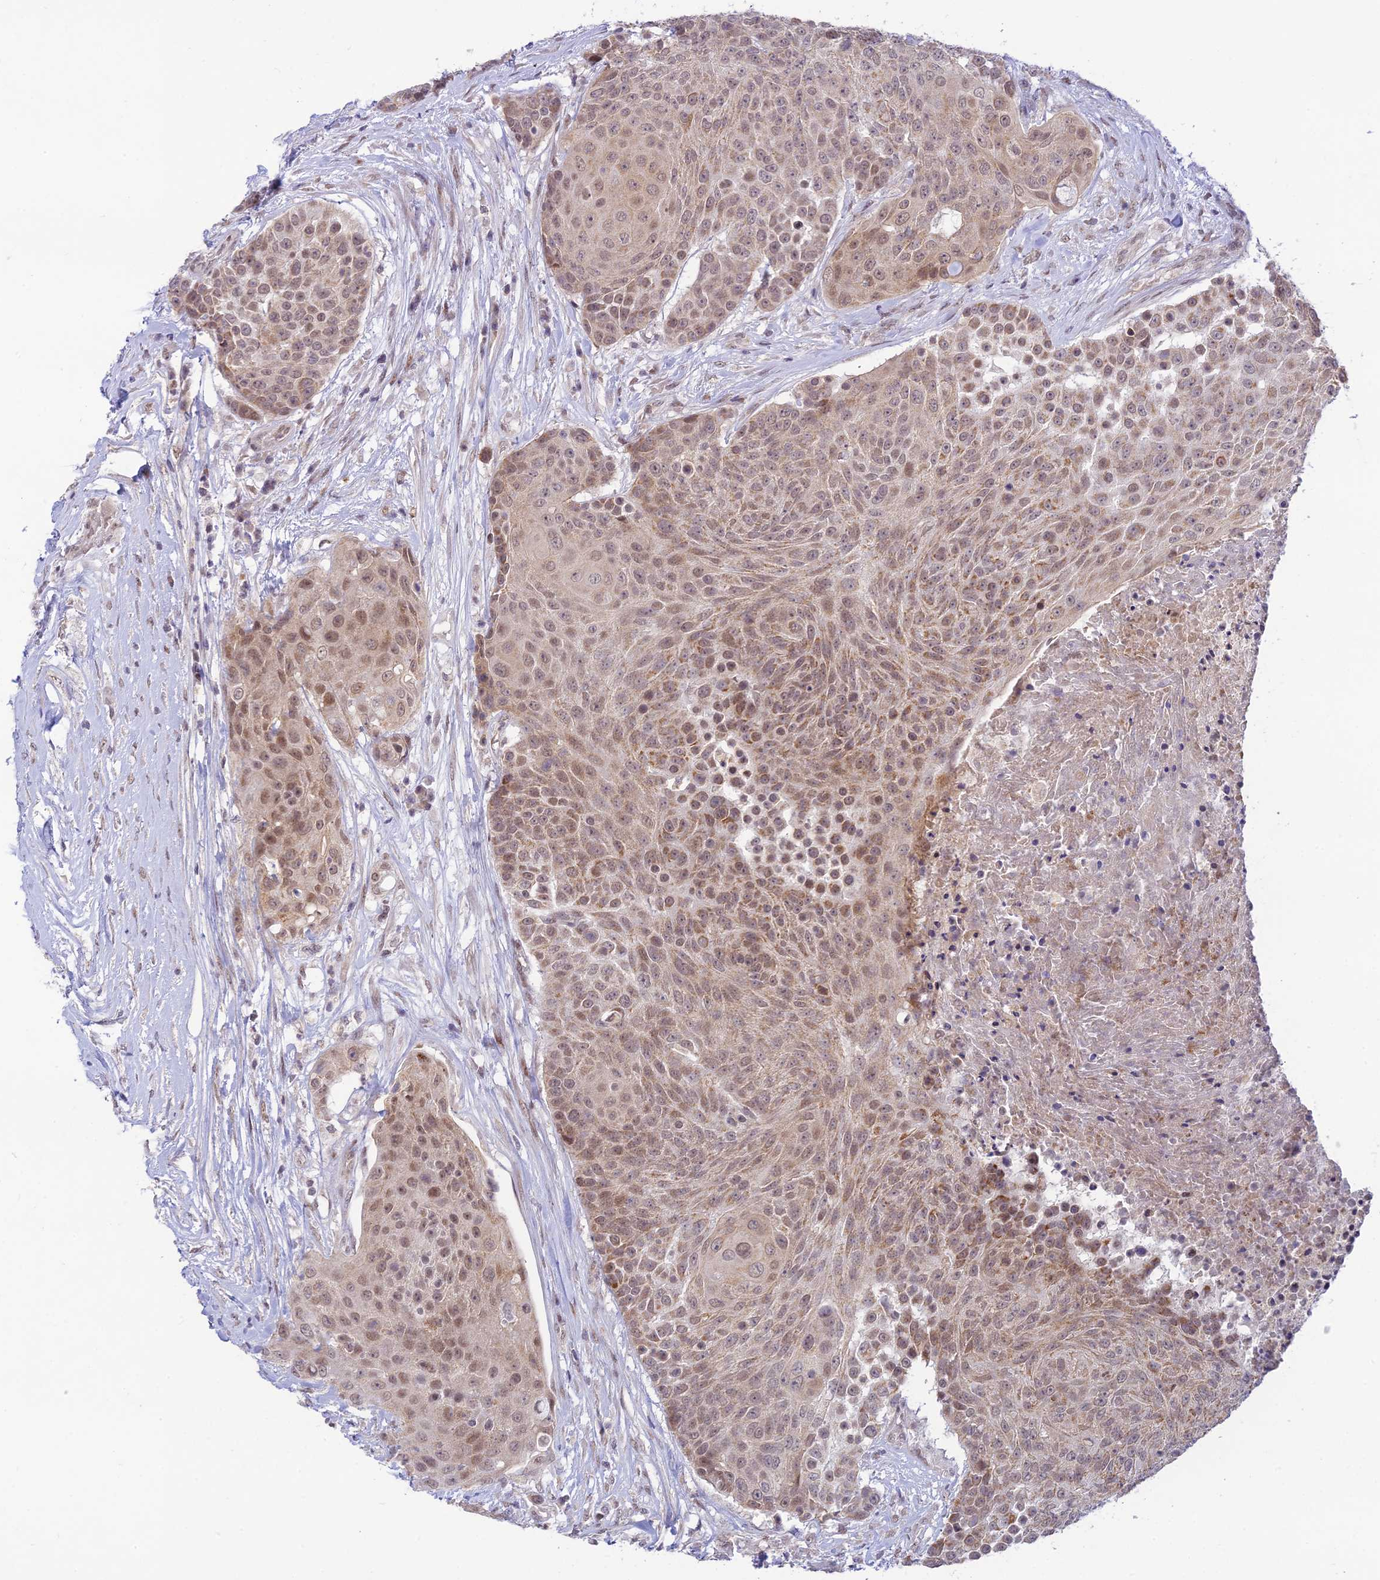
{"staining": {"intensity": "moderate", "quantity": ">75%", "location": "nuclear"}, "tissue": "urothelial cancer", "cell_type": "Tumor cells", "image_type": "cancer", "snomed": [{"axis": "morphology", "description": "Urothelial carcinoma, High grade"}, {"axis": "topography", "description": "Urinary bladder"}], "caption": "About >75% of tumor cells in human urothelial cancer demonstrate moderate nuclear protein expression as visualized by brown immunohistochemical staining.", "gene": "MICOS13", "patient": {"sex": "female", "age": 63}}